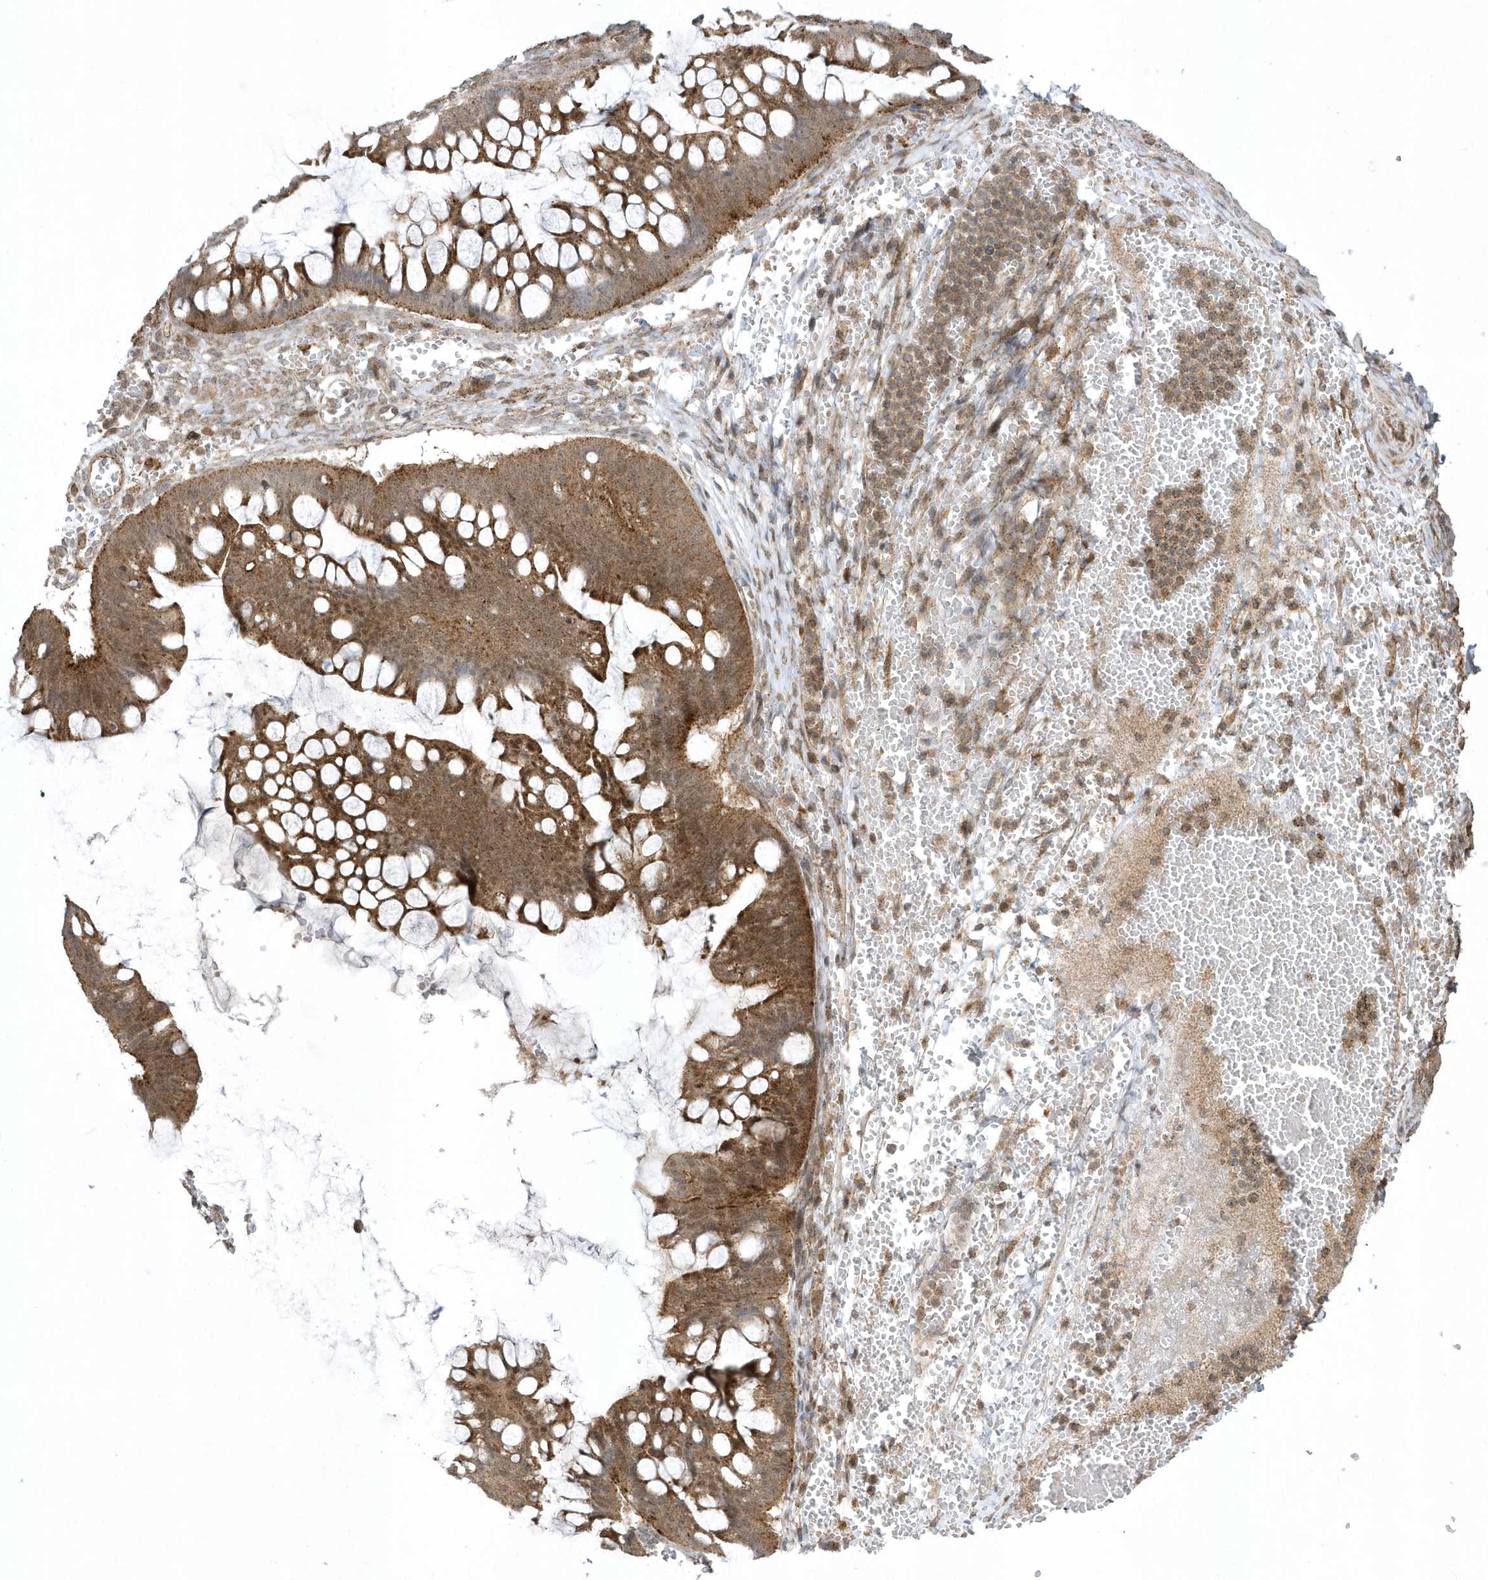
{"staining": {"intensity": "moderate", "quantity": ">75%", "location": "cytoplasmic/membranous"}, "tissue": "ovarian cancer", "cell_type": "Tumor cells", "image_type": "cancer", "snomed": [{"axis": "morphology", "description": "Cystadenocarcinoma, mucinous, NOS"}, {"axis": "topography", "description": "Ovary"}], "caption": "Immunohistochemistry (IHC) of mucinous cystadenocarcinoma (ovarian) exhibits medium levels of moderate cytoplasmic/membranous expression in approximately >75% of tumor cells. The protein is stained brown, and the nuclei are stained in blue (DAB IHC with brightfield microscopy, high magnification).", "gene": "STAMBP", "patient": {"sex": "female", "age": 73}}